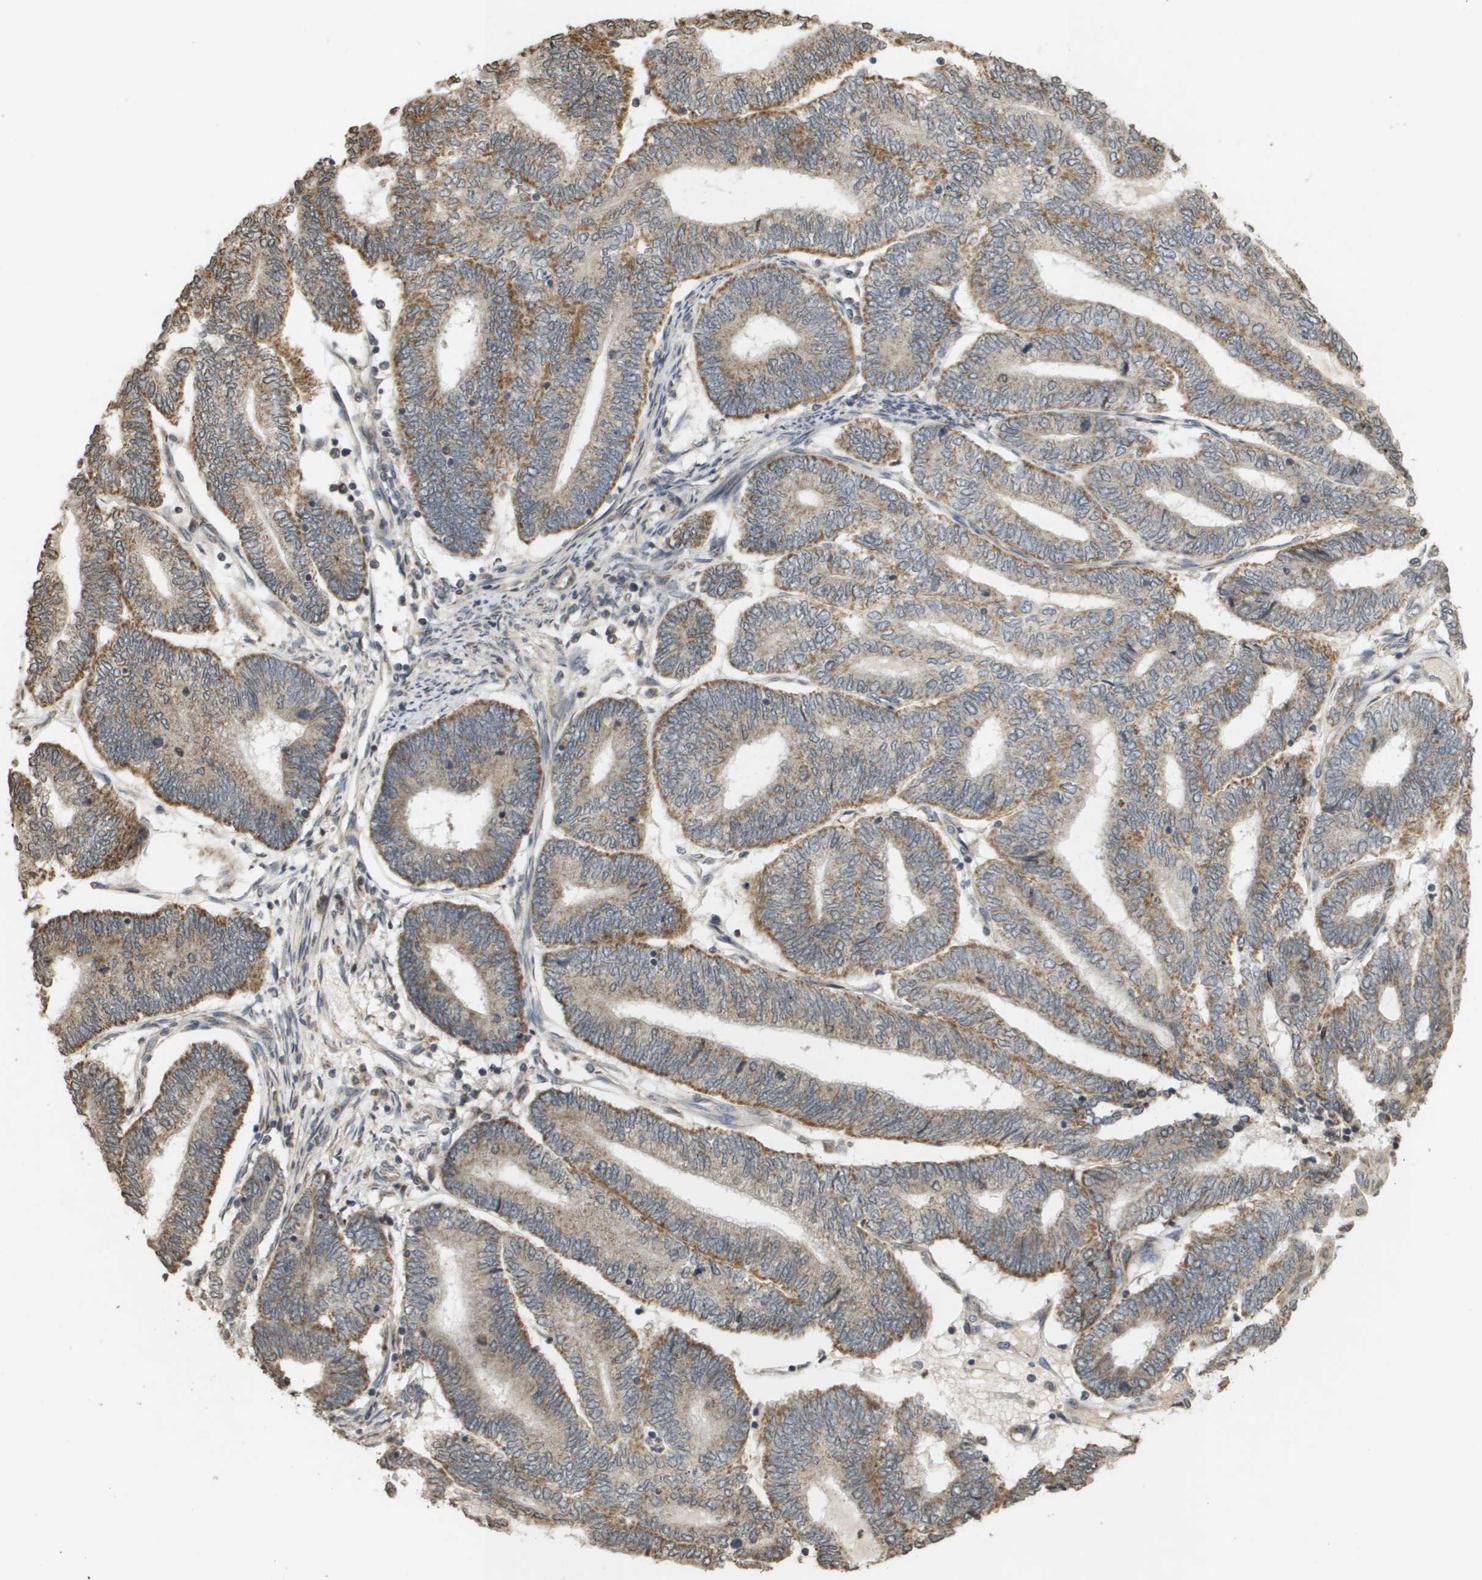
{"staining": {"intensity": "moderate", "quantity": ">75%", "location": "cytoplasmic/membranous"}, "tissue": "endometrial cancer", "cell_type": "Tumor cells", "image_type": "cancer", "snomed": [{"axis": "morphology", "description": "Adenocarcinoma, NOS"}, {"axis": "topography", "description": "Uterus"}, {"axis": "topography", "description": "Endometrium"}], "caption": "Protein staining shows moderate cytoplasmic/membranous expression in approximately >75% of tumor cells in endometrial cancer.", "gene": "RAB21", "patient": {"sex": "female", "age": 70}}